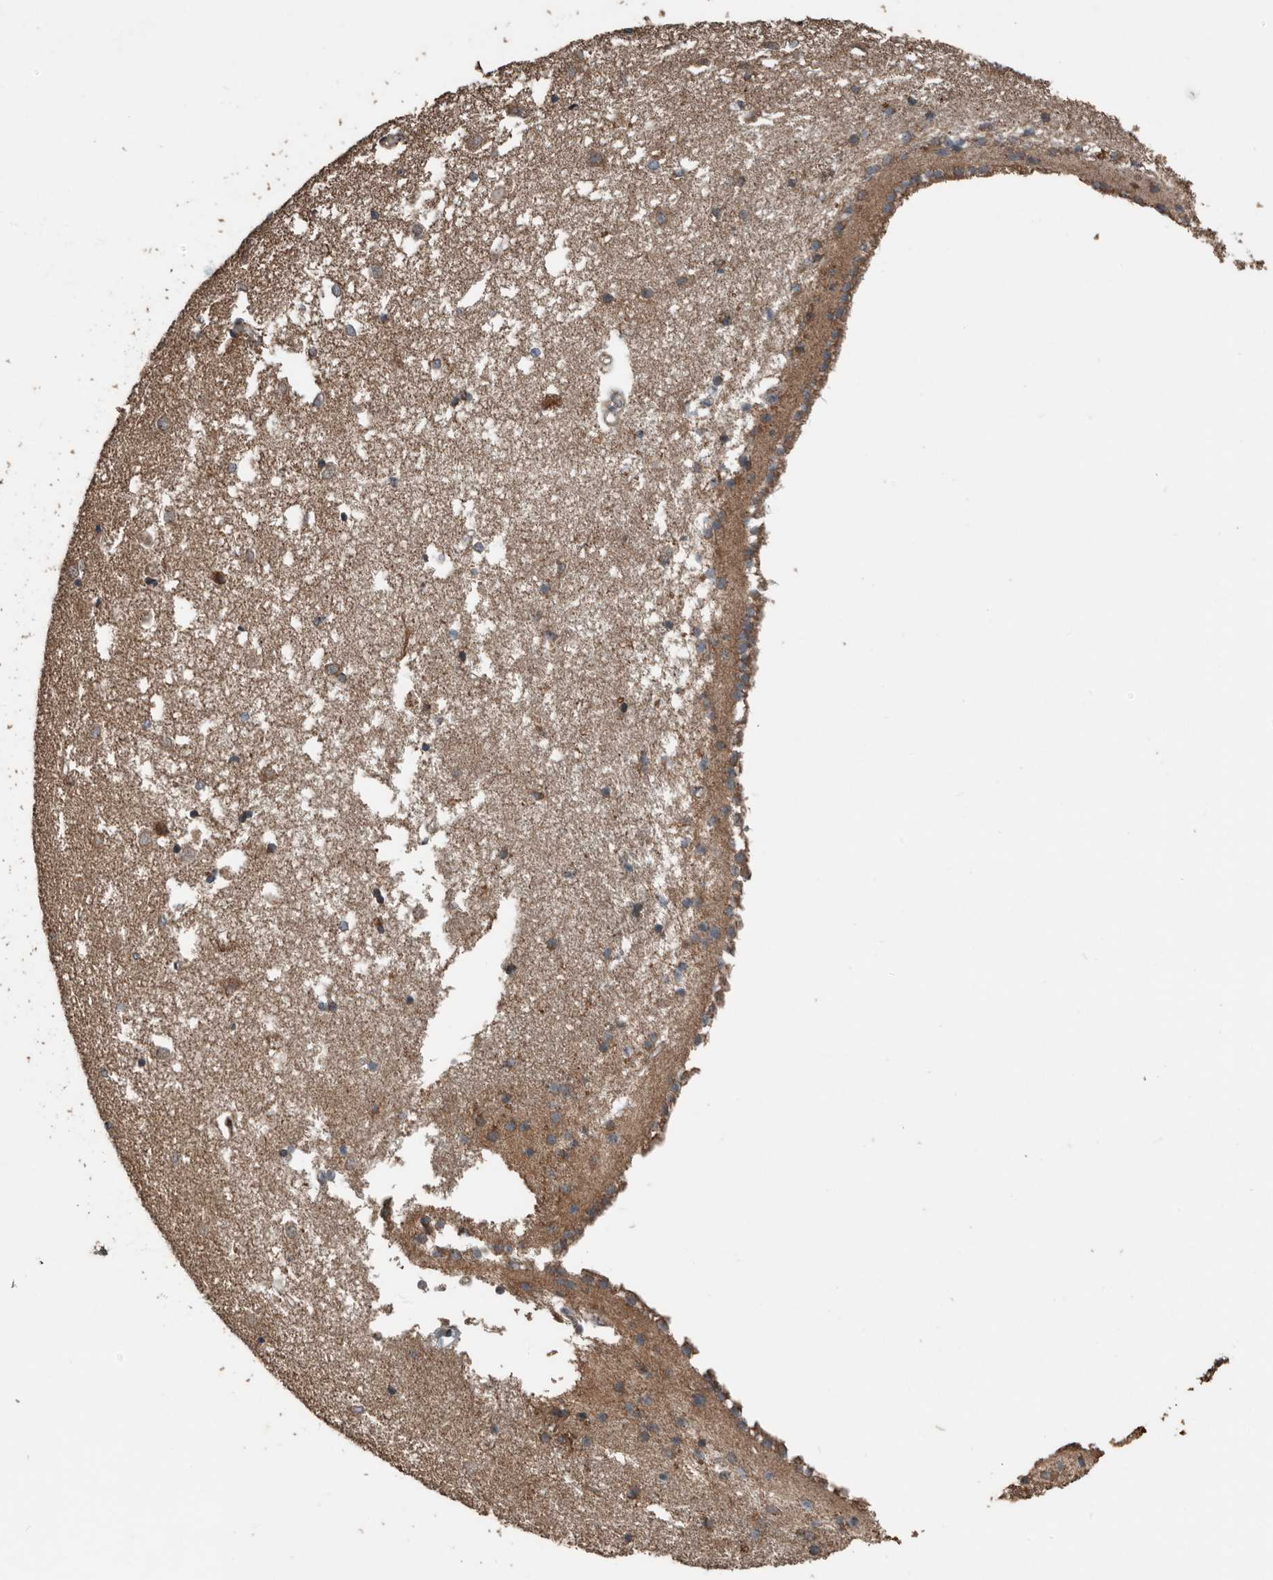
{"staining": {"intensity": "moderate", "quantity": "25%-75%", "location": "cytoplasmic/membranous"}, "tissue": "caudate", "cell_type": "Glial cells", "image_type": "normal", "snomed": [{"axis": "morphology", "description": "Normal tissue, NOS"}, {"axis": "topography", "description": "Lateral ventricle wall"}], "caption": "Immunohistochemistry (IHC) (DAB (3,3'-diaminobenzidine)) staining of benign human caudate displays moderate cytoplasmic/membranous protein positivity in approximately 25%-75% of glial cells.", "gene": "RNF207", "patient": {"sex": "male", "age": 45}}